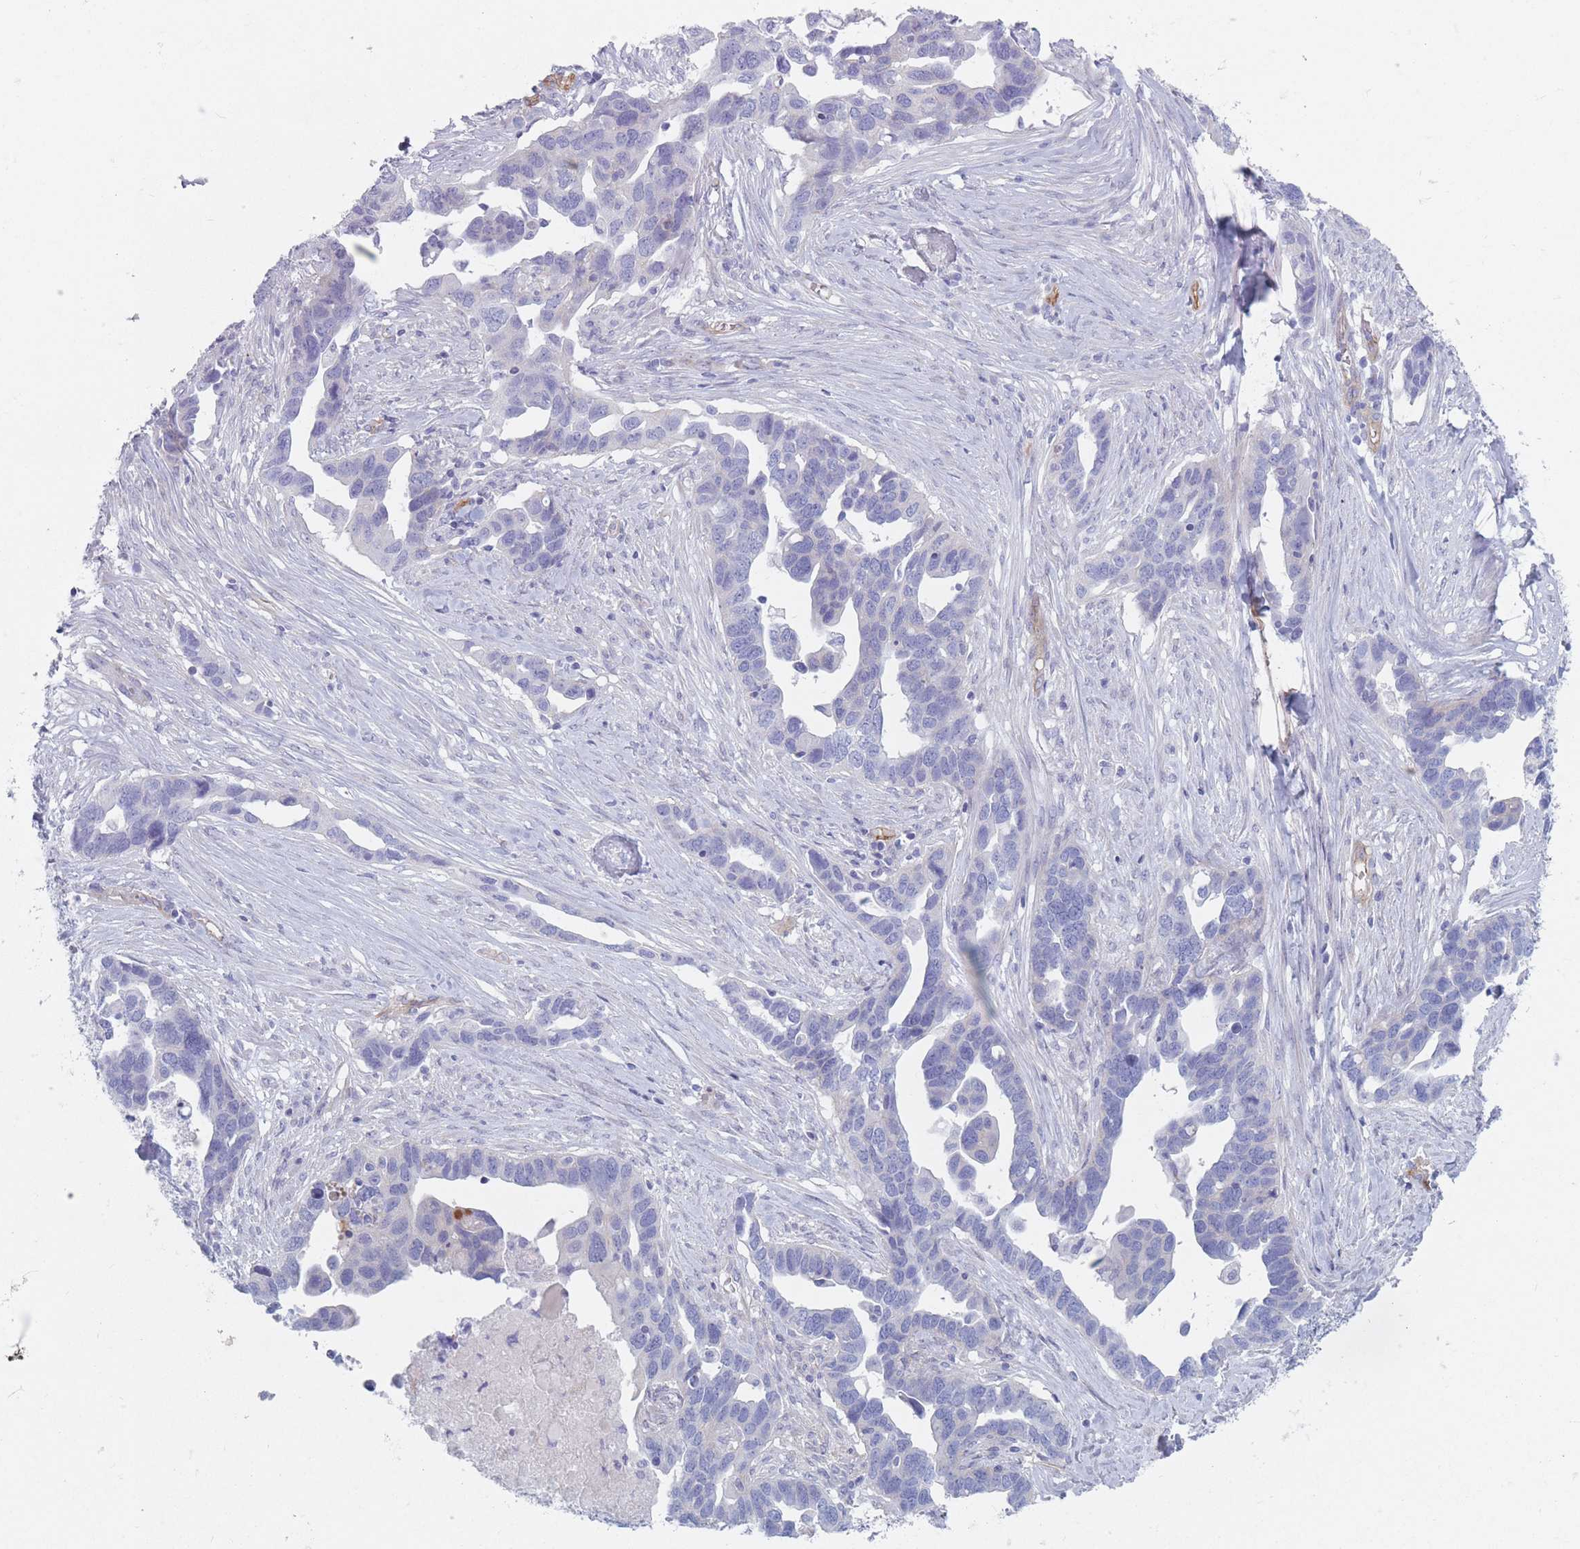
{"staining": {"intensity": "negative", "quantity": "none", "location": "none"}, "tissue": "ovarian cancer", "cell_type": "Tumor cells", "image_type": "cancer", "snomed": [{"axis": "morphology", "description": "Cystadenocarcinoma, serous, NOS"}, {"axis": "topography", "description": "Ovary"}], "caption": "Histopathology image shows no protein staining in tumor cells of serous cystadenocarcinoma (ovarian) tissue.", "gene": "PLPP1", "patient": {"sex": "female", "age": 54}}